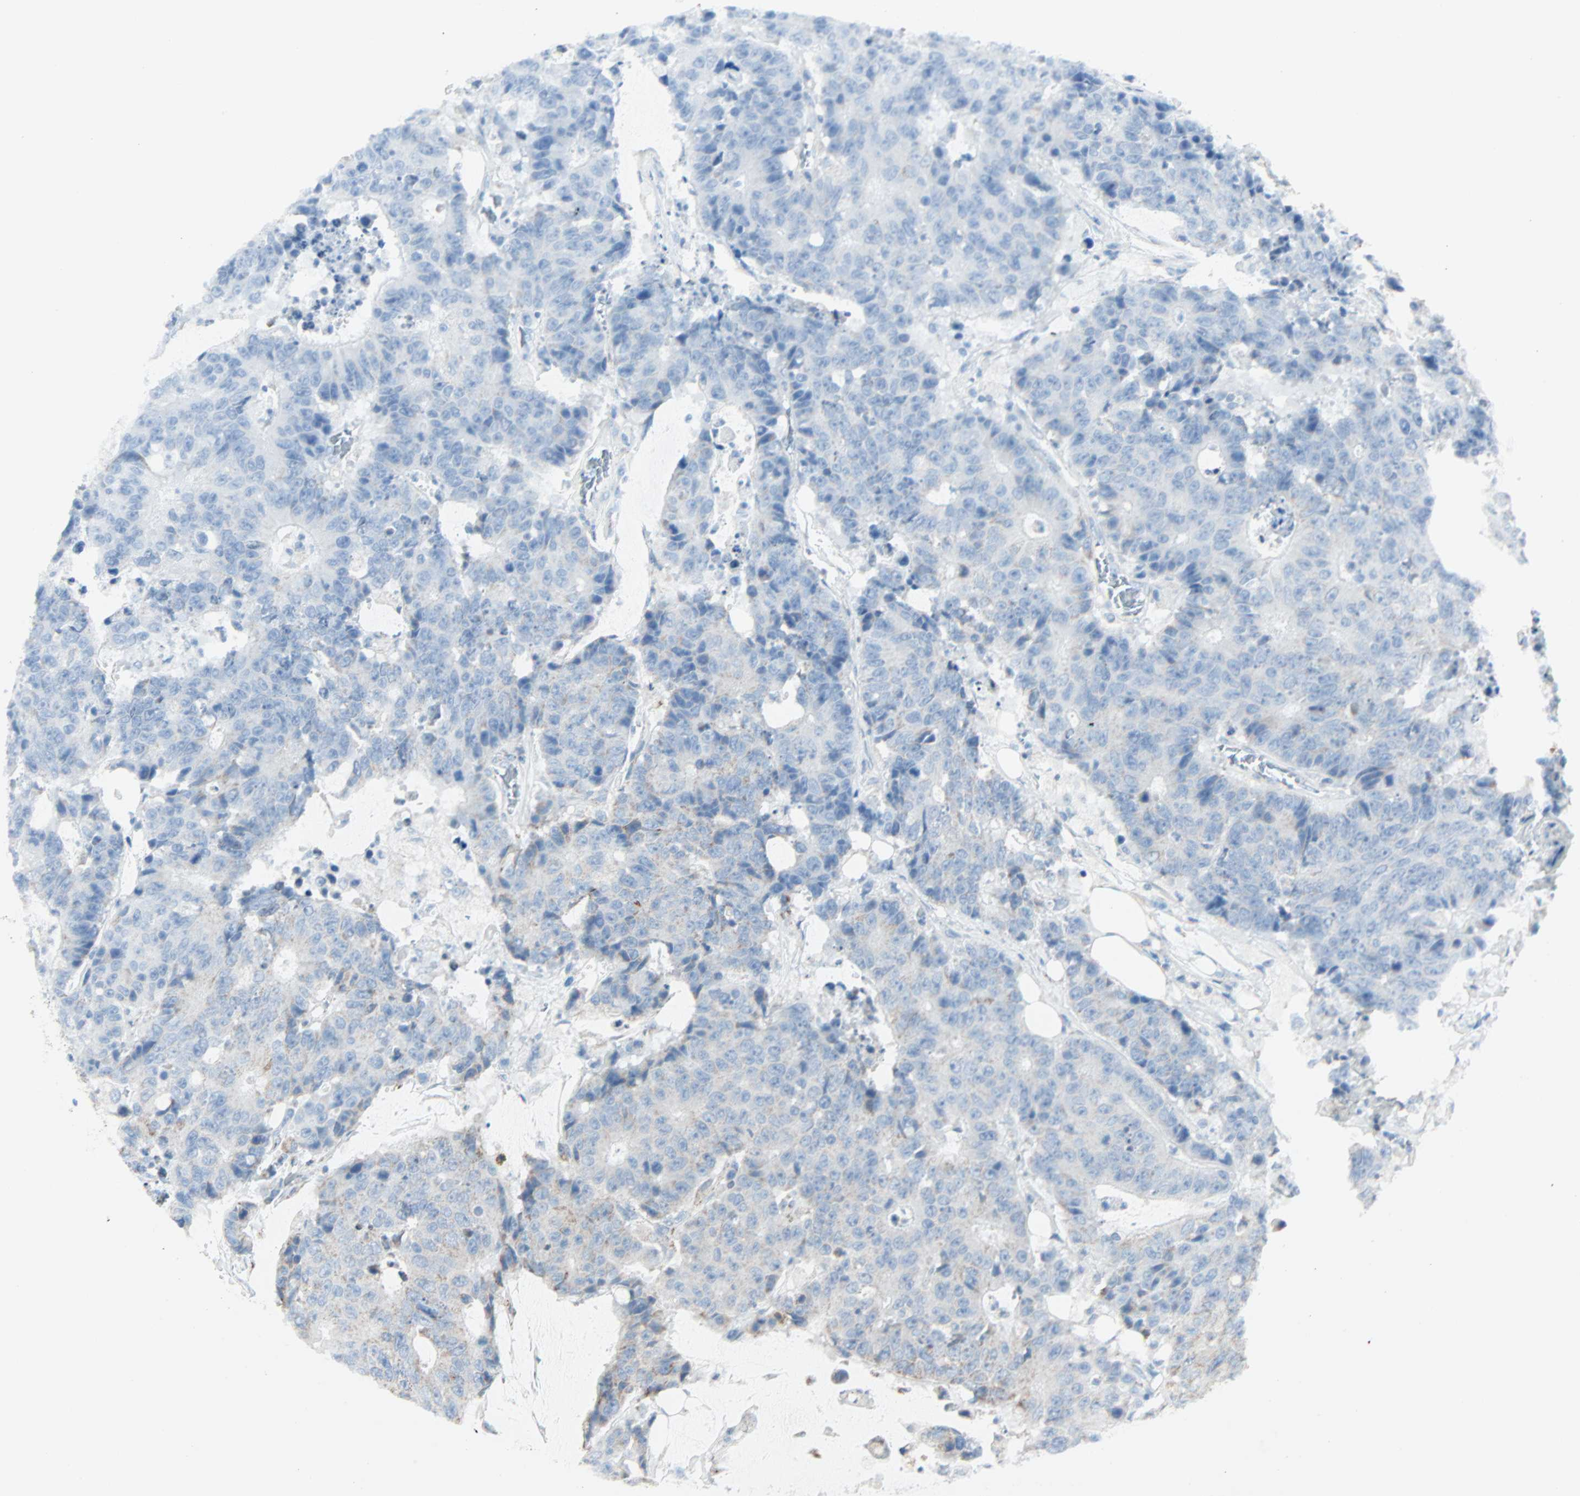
{"staining": {"intensity": "negative", "quantity": "none", "location": "none"}, "tissue": "colorectal cancer", "cell_type": "Tumor cells", "image_type": "cancer", "snomed": [{"axis": "morphology", "description": "Adenocarcinoma, NOS"}, {"axis": "topography", "description": "Colon"}], "caption": "Tumor cells are negative for brown protein staining in adenocarcinoma (colorectal).", "gene": "IDH2", "patient": {"sex": "female", "age": 86}}